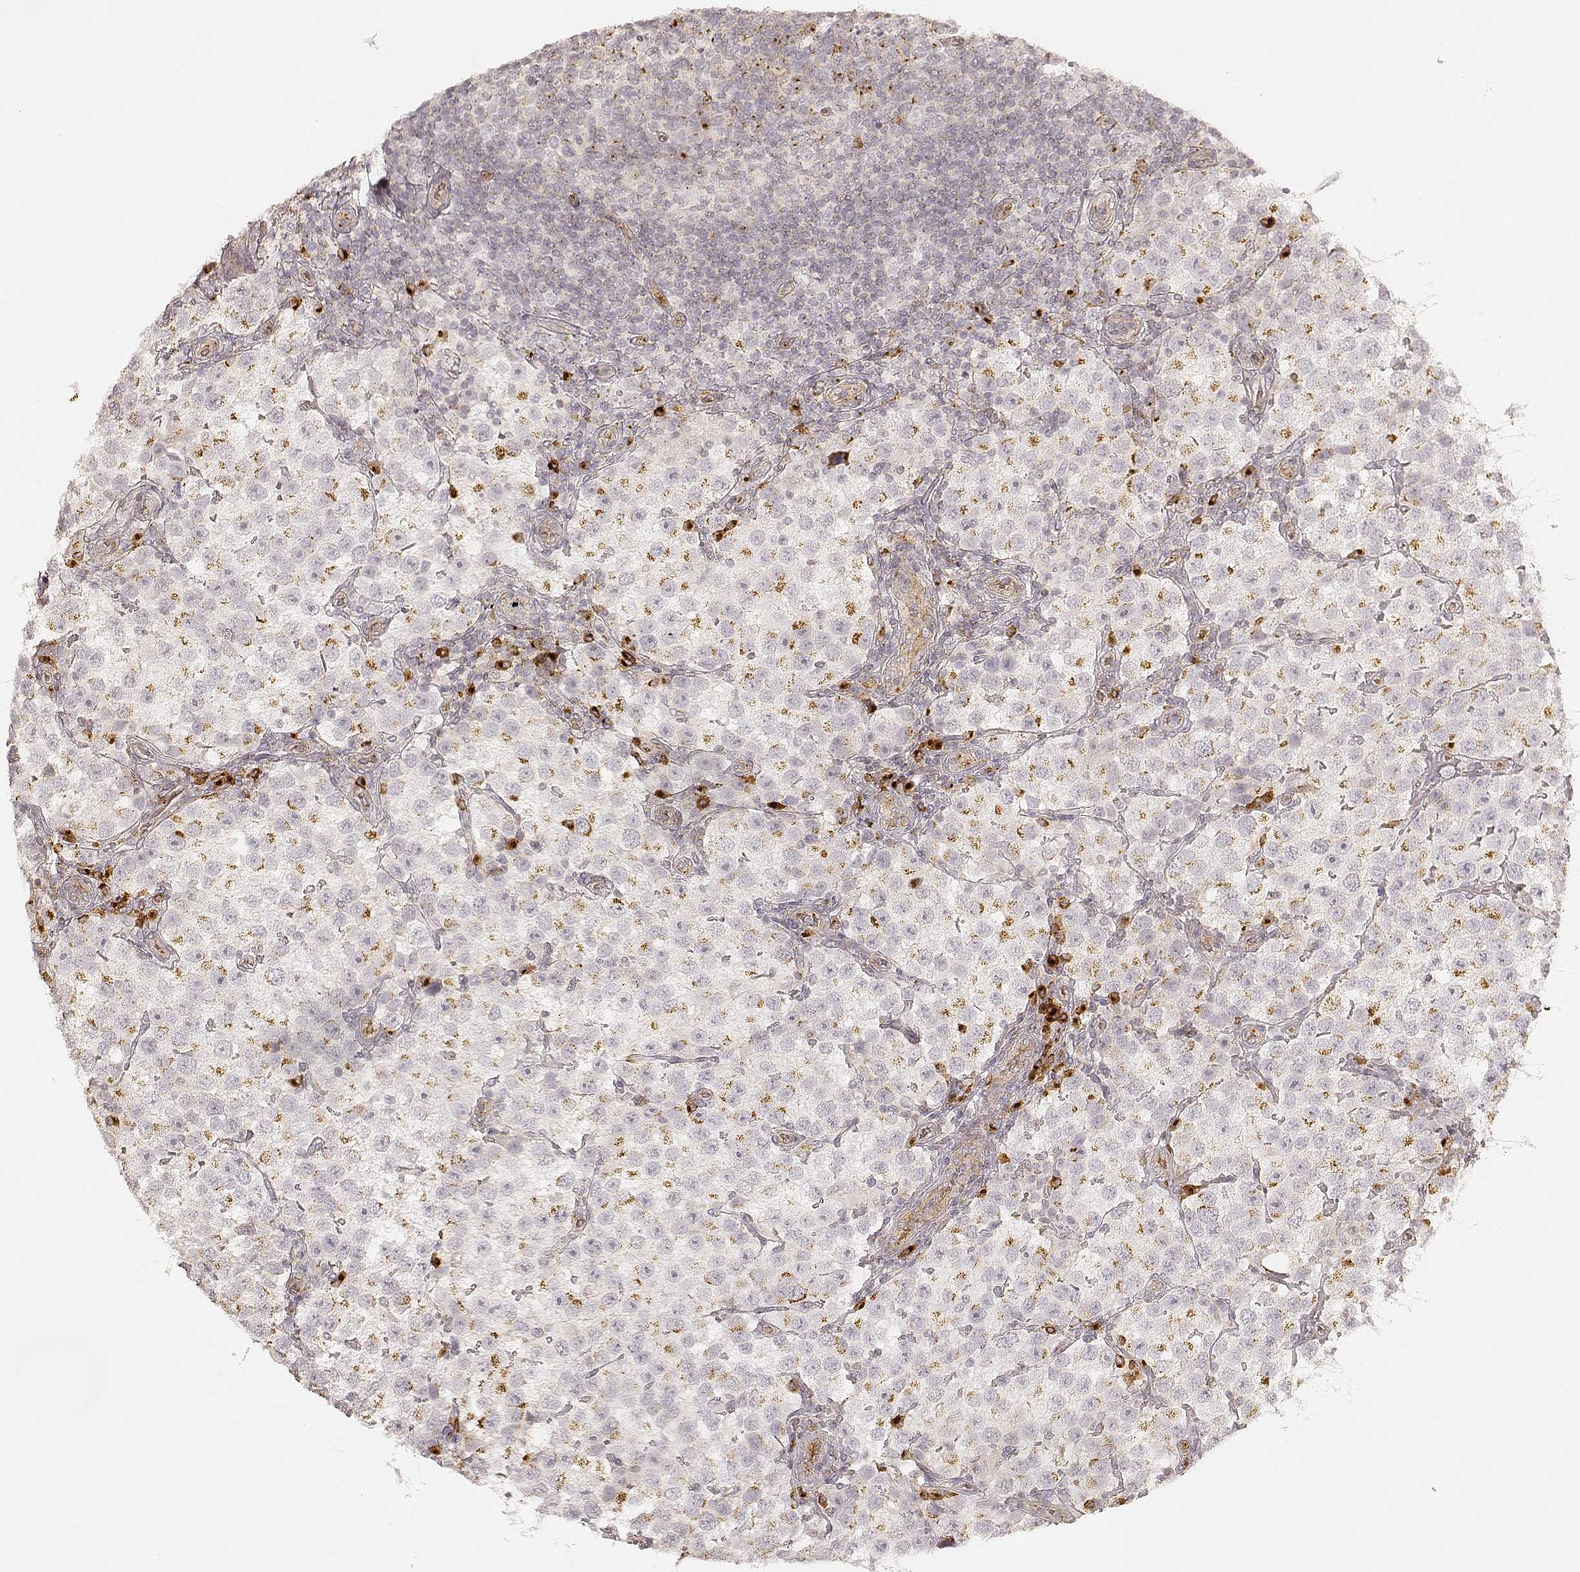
{"staining": {"intensity": "moderate", "quantity": "<25%", "location": "cytoplasmic/membranous"}, "tissue": "testis cancer", "cell_type": "Tumor cells", "image_type": "cancer", "snomed": [{"axis": "morphology", "description": "Seminoma, NOS"}, {"axis": "topography", "description": "Testis"}], "caption": "Seminoma (testis) stained with a protein marker demonstrates moderate staining in tumor cells.", "gene": "GORASP2", "patient": {"sex": "male", "age": 37}}